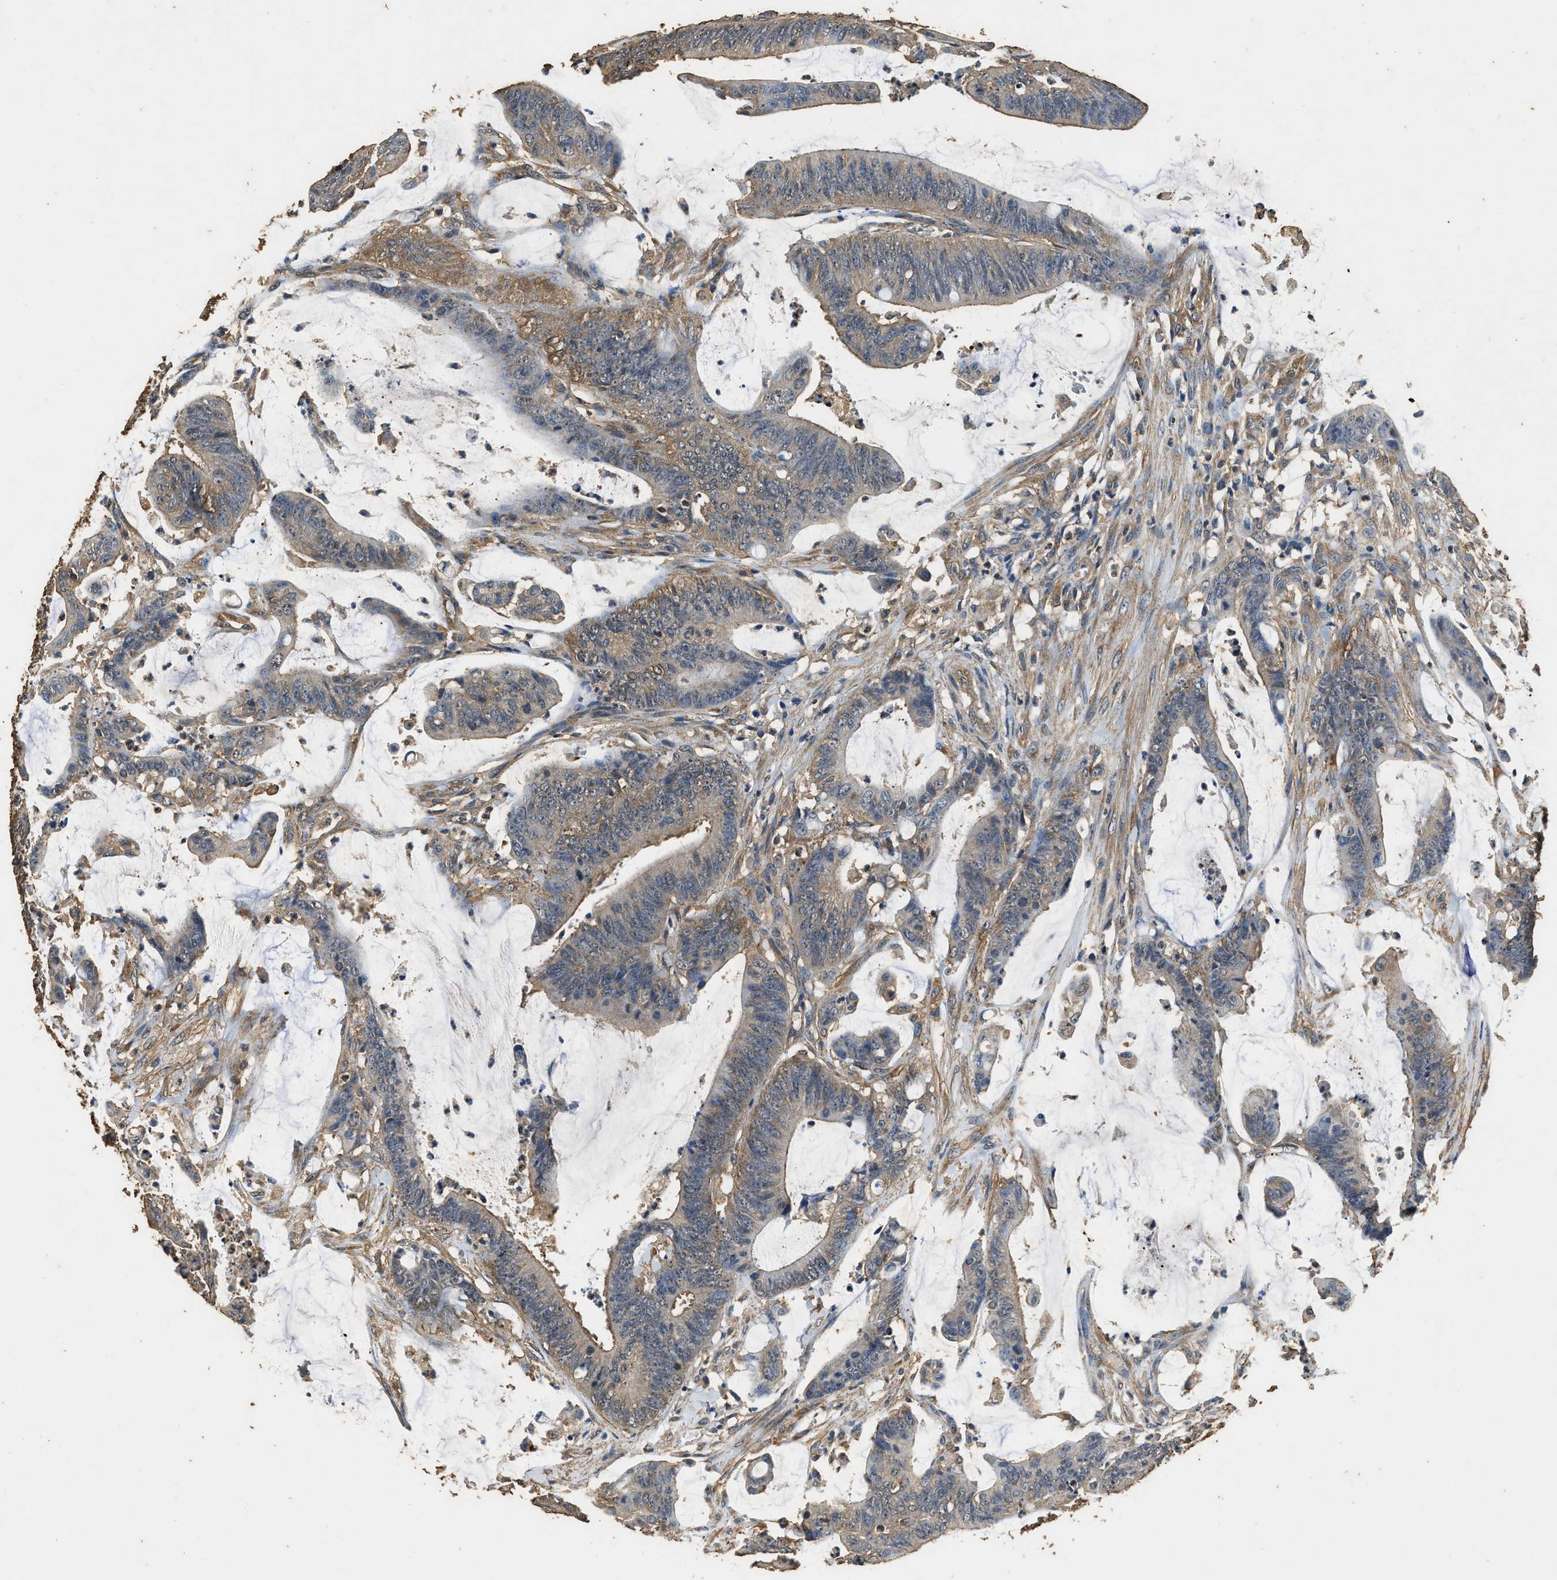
{"staining": {"intensity": "weak", "quantity": "25%-75%", "location": "cytoplasmic/membranous"}, "tissue": "colorectal cancer", "cell_type": "Tumor cells", "image_type": "cancer", "snomed": [{"axis": "morphology", "description": "Adenocarcinoma, NOS"}, {"axis": "topography", "description": "Rectum"}], "caption": "High-power microscopy captured an immunohistochemistry micrograph of colorectal adenocarcinoma, revealing weak cytoplasmic/membranous expression in about 25%-75% of tumor cells.", "gene": "MIB1", "patient": {"sex": "female", "age": 66}}